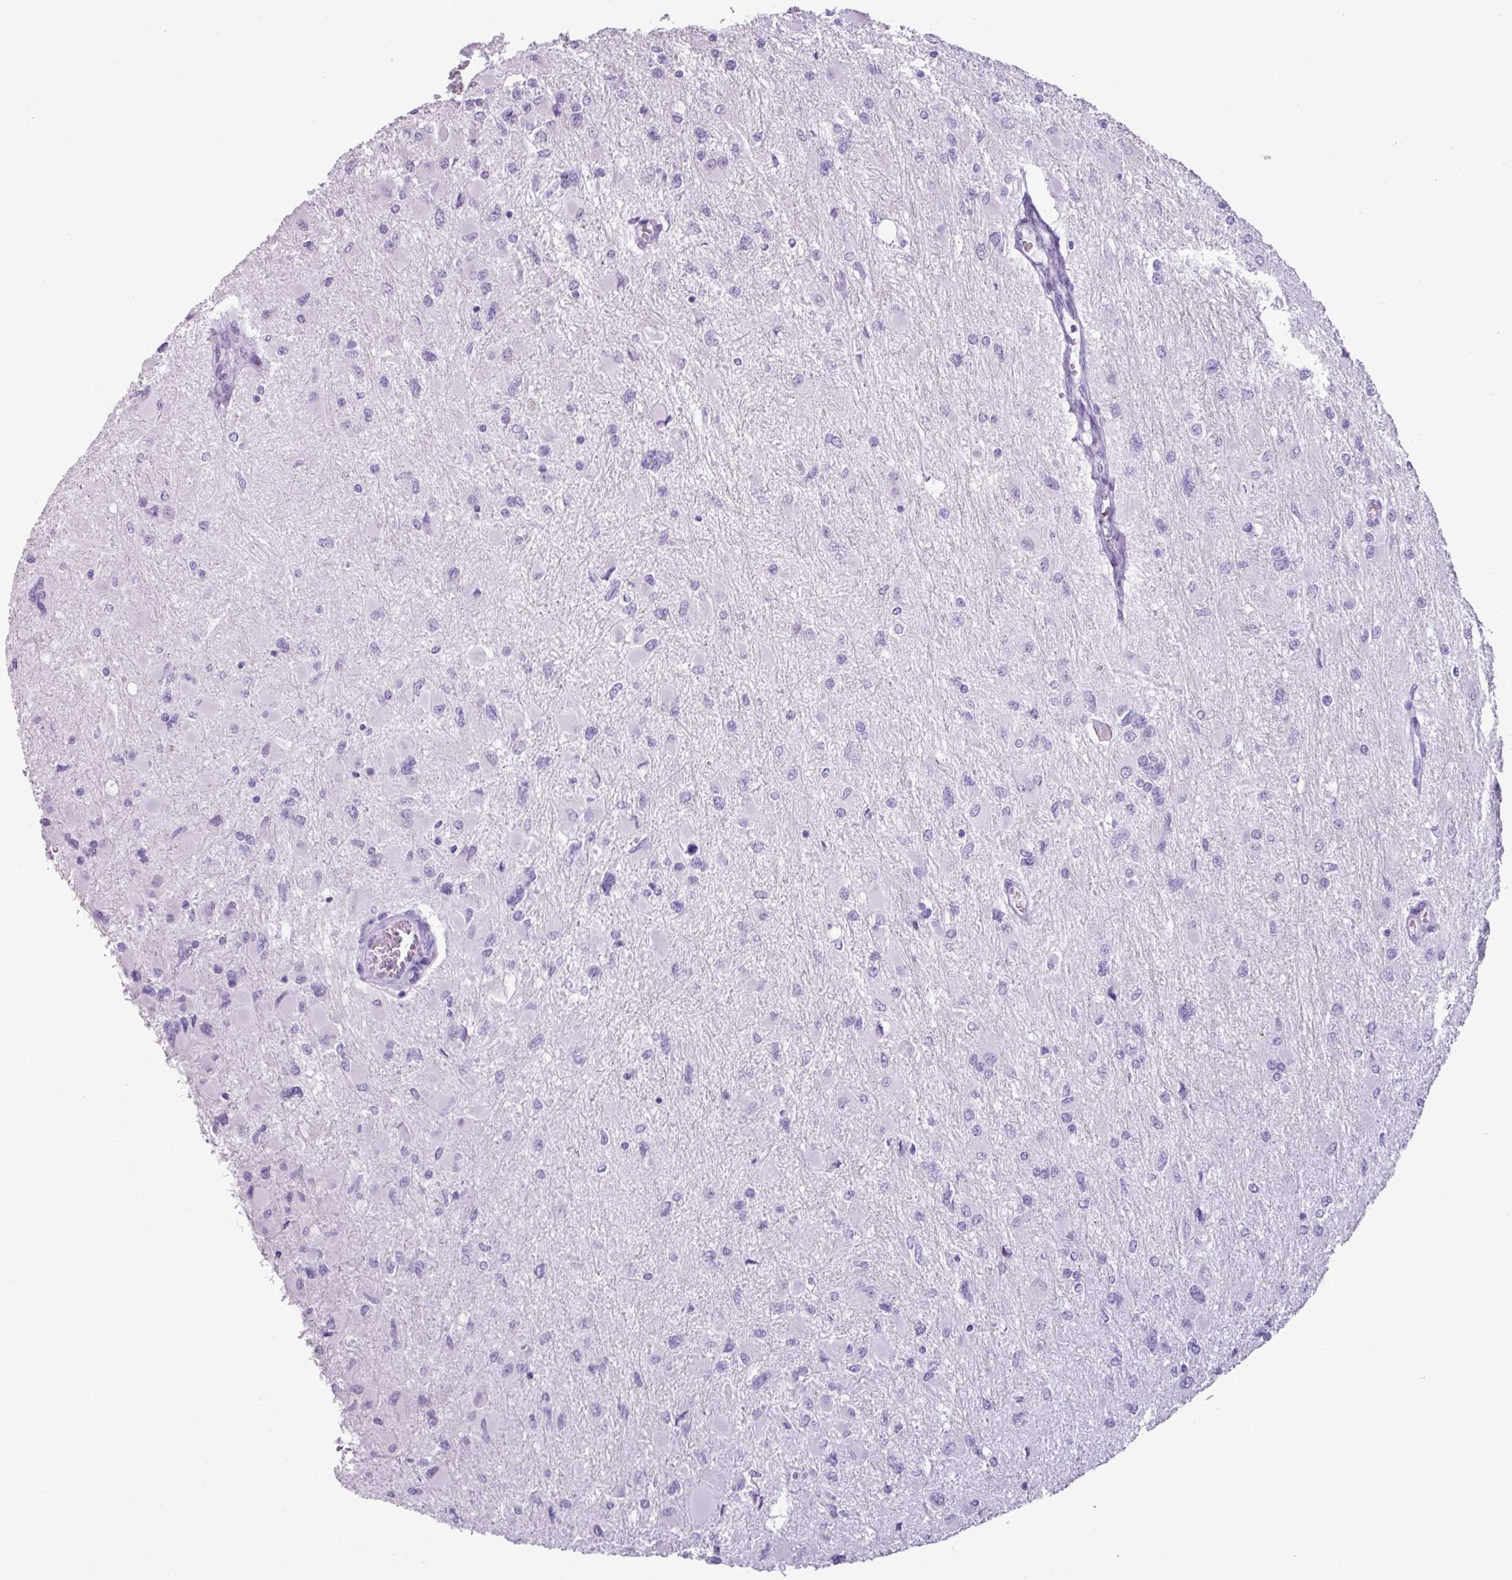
{"staining": {"intensity": "negative", "quantity": "none", "location": "none"}, "tissue": "glioma", "cell_type": "Tumor cells", "image_type": "cancer", "snomed": [{"axis": "morphology", "description": "Glioma, malignant, High grade"}, {"axis": "topography", "description": "Cerebral cortex"}], "caption": "This is a micrograph of IHC staining of high-grade glioma (malignant), which shows no staining in tumor cells.", "gene": "SCT", "patient": {"sex": "female", "age": 36}}